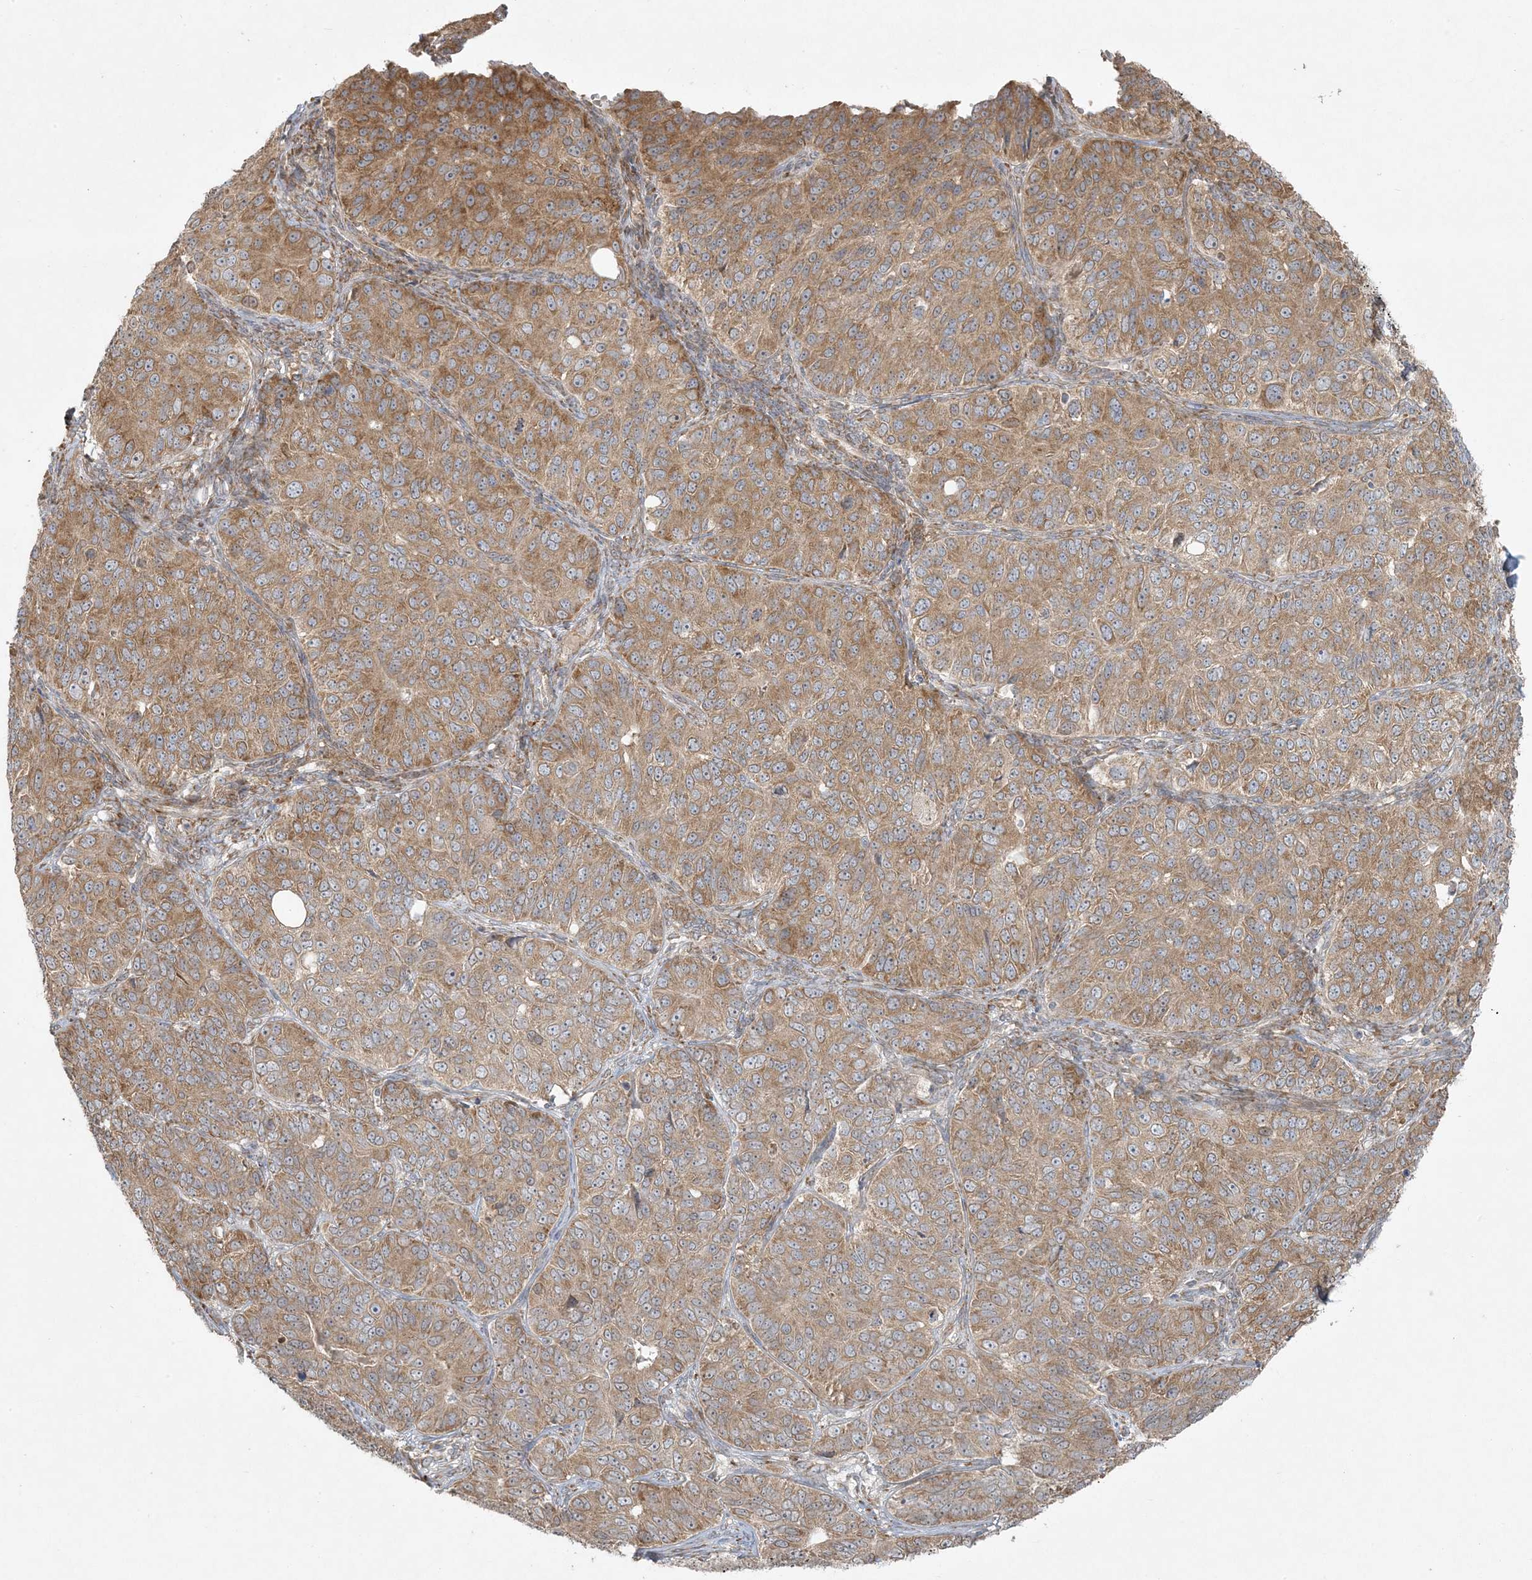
{"staining": {"intensity": "moderate", "quantity": ">75%", "location": "cytoplasmic/membranous"}, "tissue": "ovarian cancer", "cell_type": "Tumor cells", "image_type": "cancer", "snomed": [{"axis": "morphology", "description": "Carcinoma, endometroid"}, {"axis": "topography", "description": "Ovary"}], "caption": "Protein staining displays moderate cytoplasmic/membranous positivity in approximately >75% of tumor cells in ovarian endometroid carcinoma.", "gene": "ZNF263", "patient": {"sex": "female", "age": 51}}